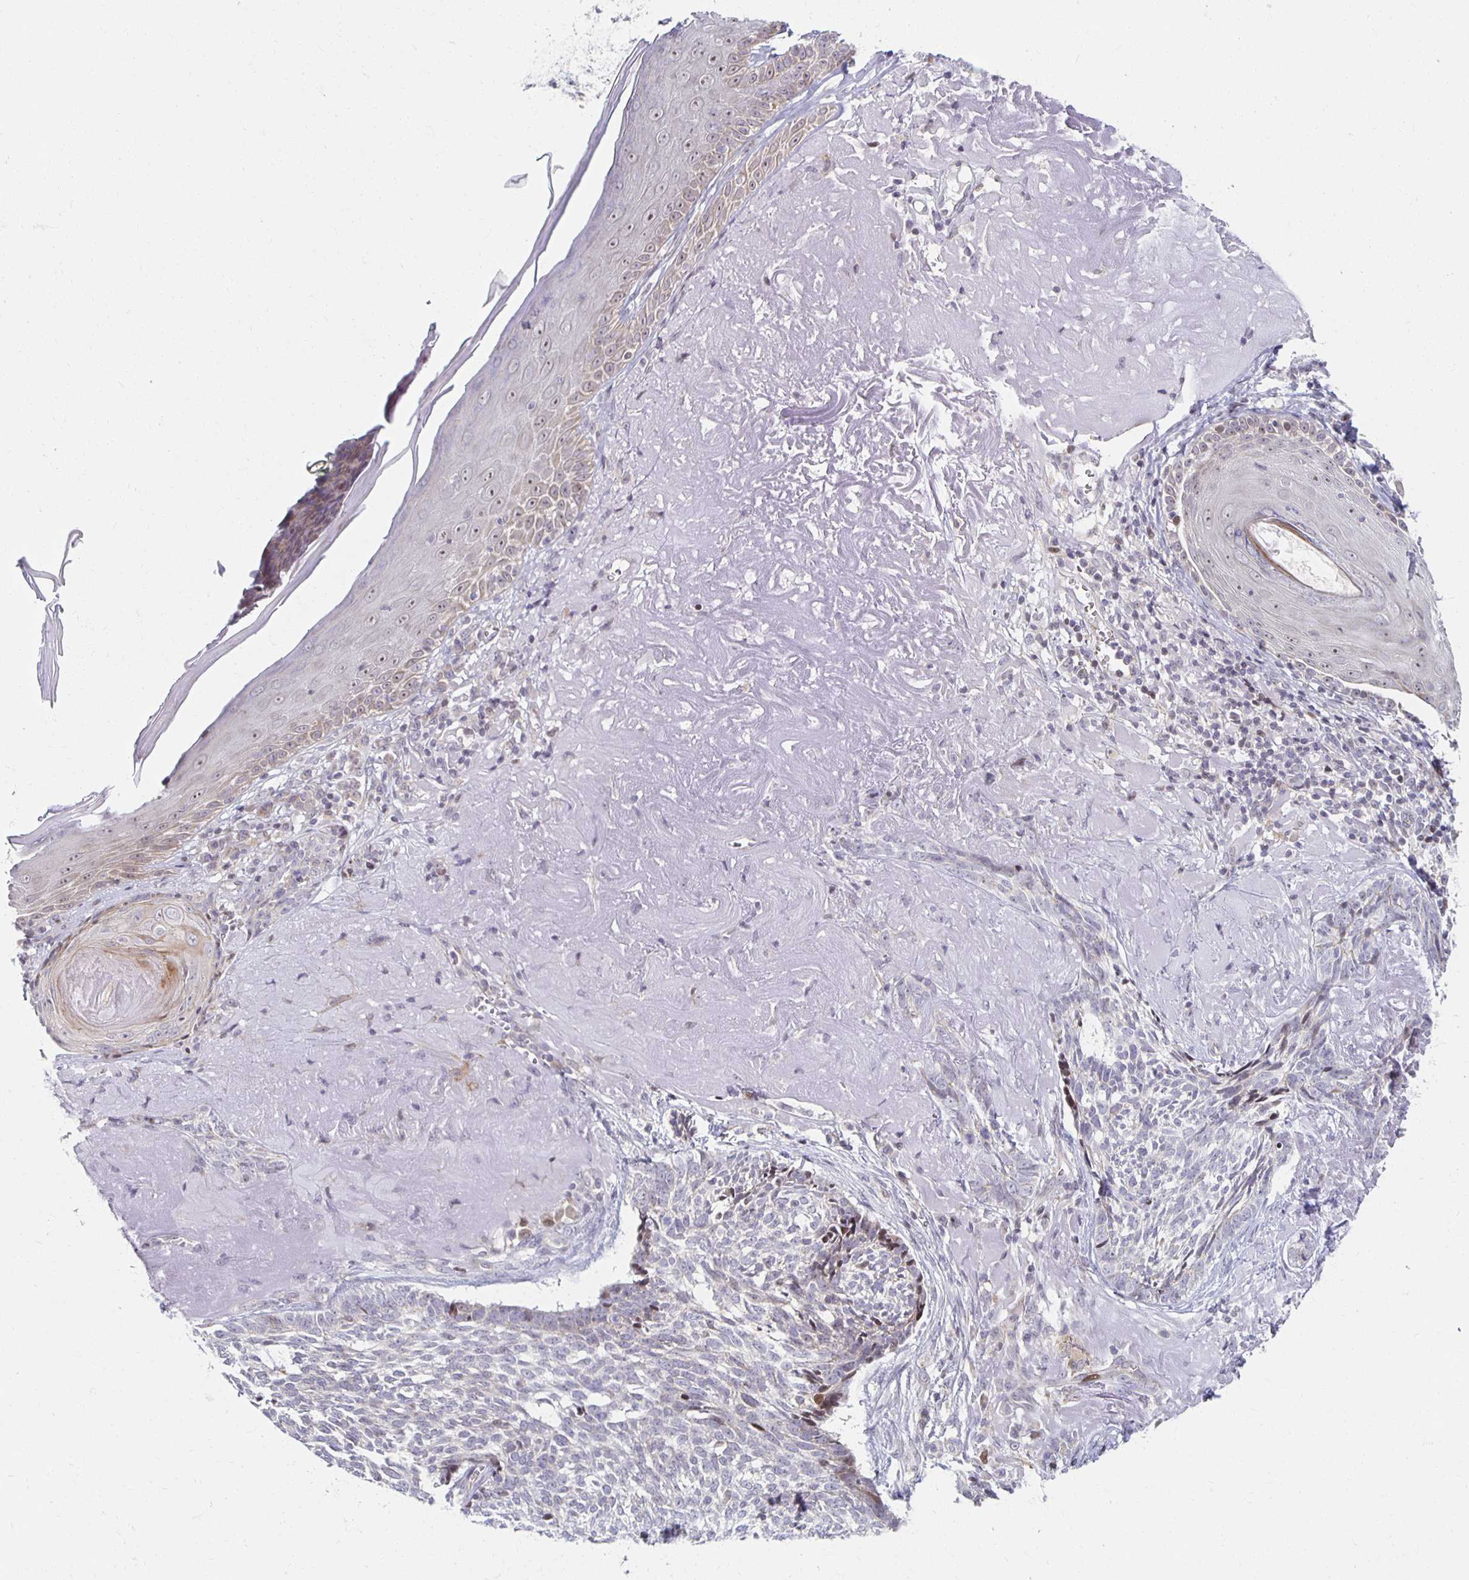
{"staining": {"intensity": "weak", "quantity": "<25%", "location": "cytoplasmic/membranous,nuclear"}, "tissue": "skin cancer", "cell_type": "Tumor cells", "image_type": "cancer", "snomed": [{"axis": "morphology", "description": "Basal cell carcinoma"}, {"axis": "topography", "description": "Skin"}, {"axis": "topography", "description": "Skin of face"}], "caption": "Immunohistochemistry of human skin basal cell carcinoma displays no positivity in tumor cells.", "gene": "HCFC1R1", "patient": {"sex": "female", "age": 95}}